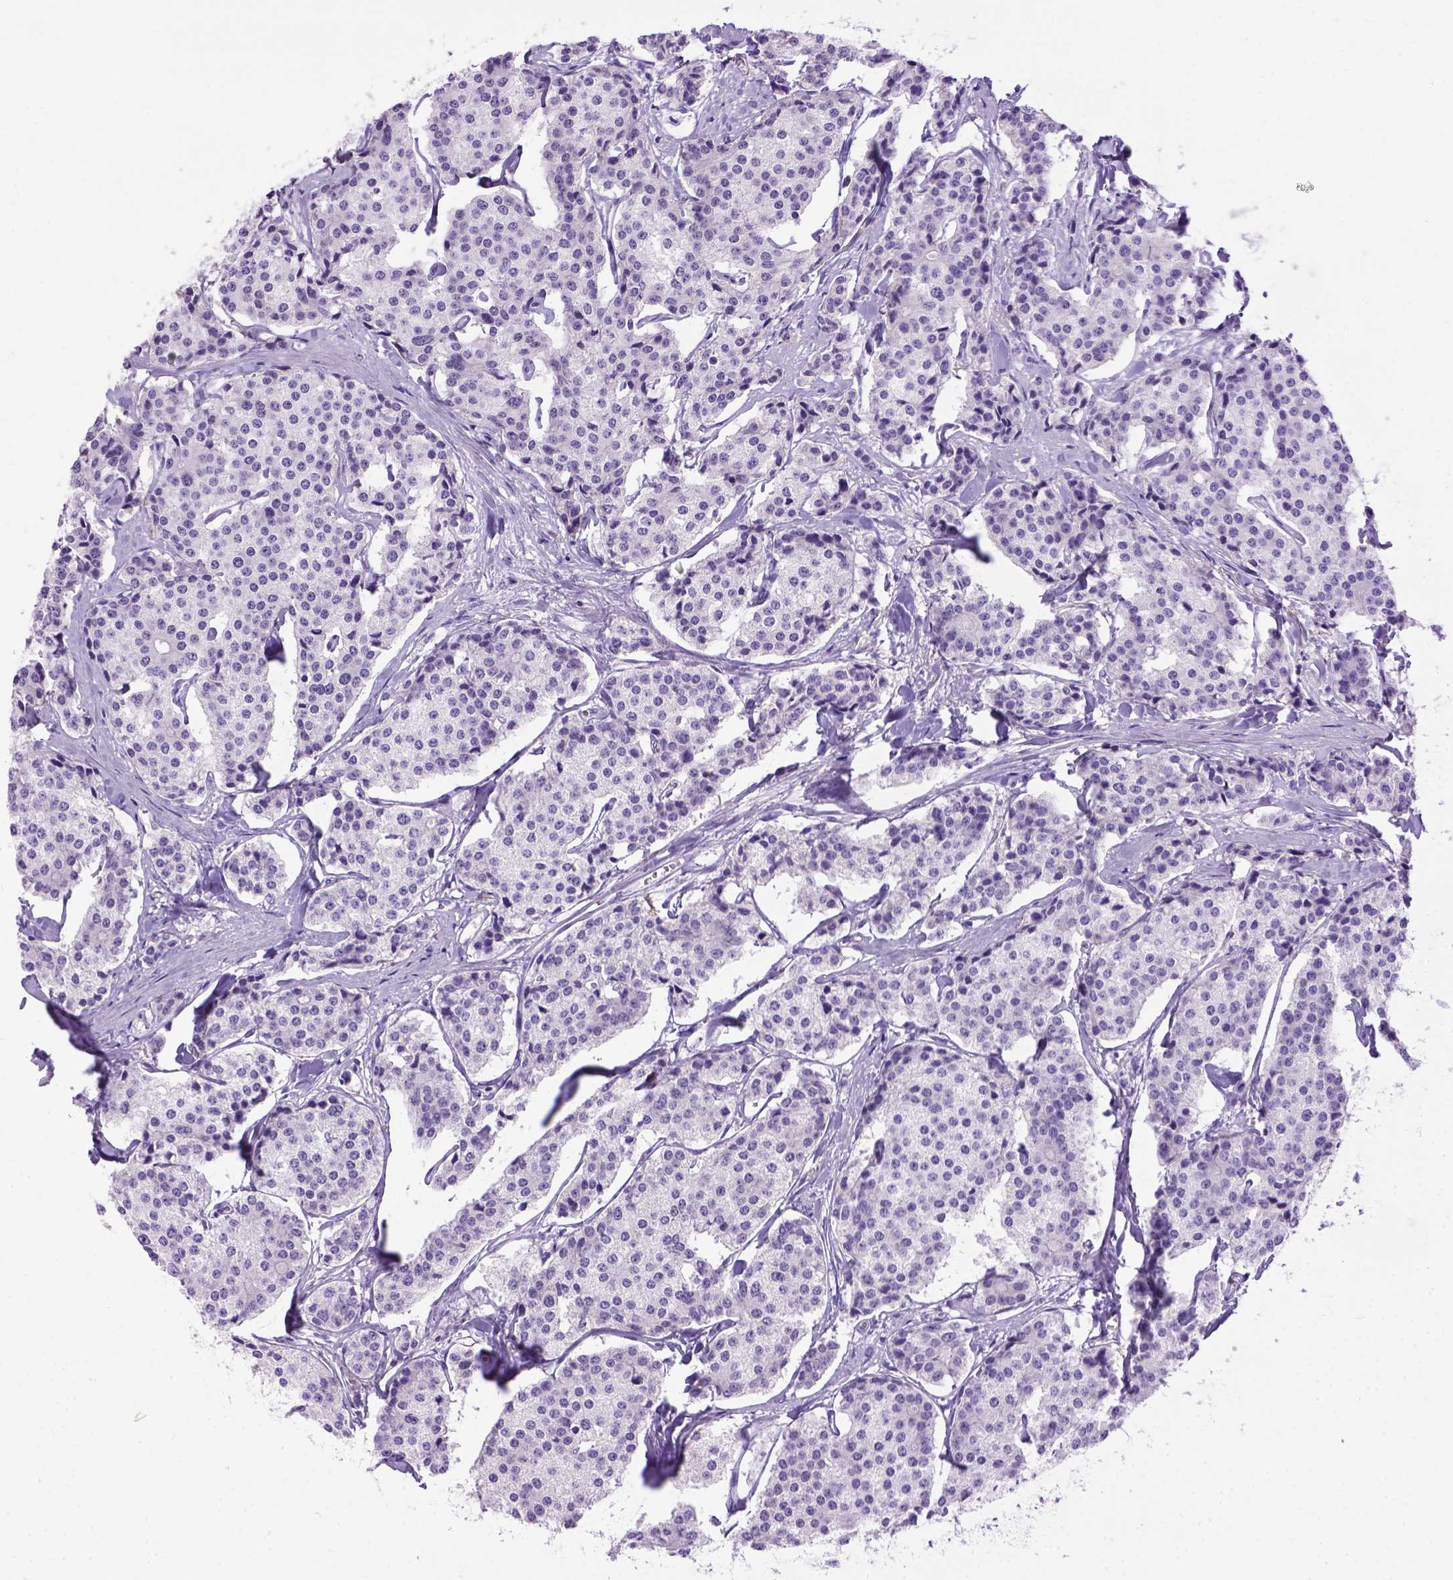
{"staining": {"intensity": "negative", "quantity": "none", "location": "none"}, "tissue": "carcinoid", "cell_type": "Tumor cells", "image_type": "cancer", "snomed": [{"axis": "morphology", "description": "Carcinoid, malignant, NOS"}, {"axis": "topography", "description": "Small intestine"}], "caption": "Immunohistochemistry (IHC) micrograph of carcinoid (malignant) stained for a protein (brown), which exhibits no positivity in tumor cells.", "gene": "ITGAX", "patient": {"sex": "female", "age": 65}}